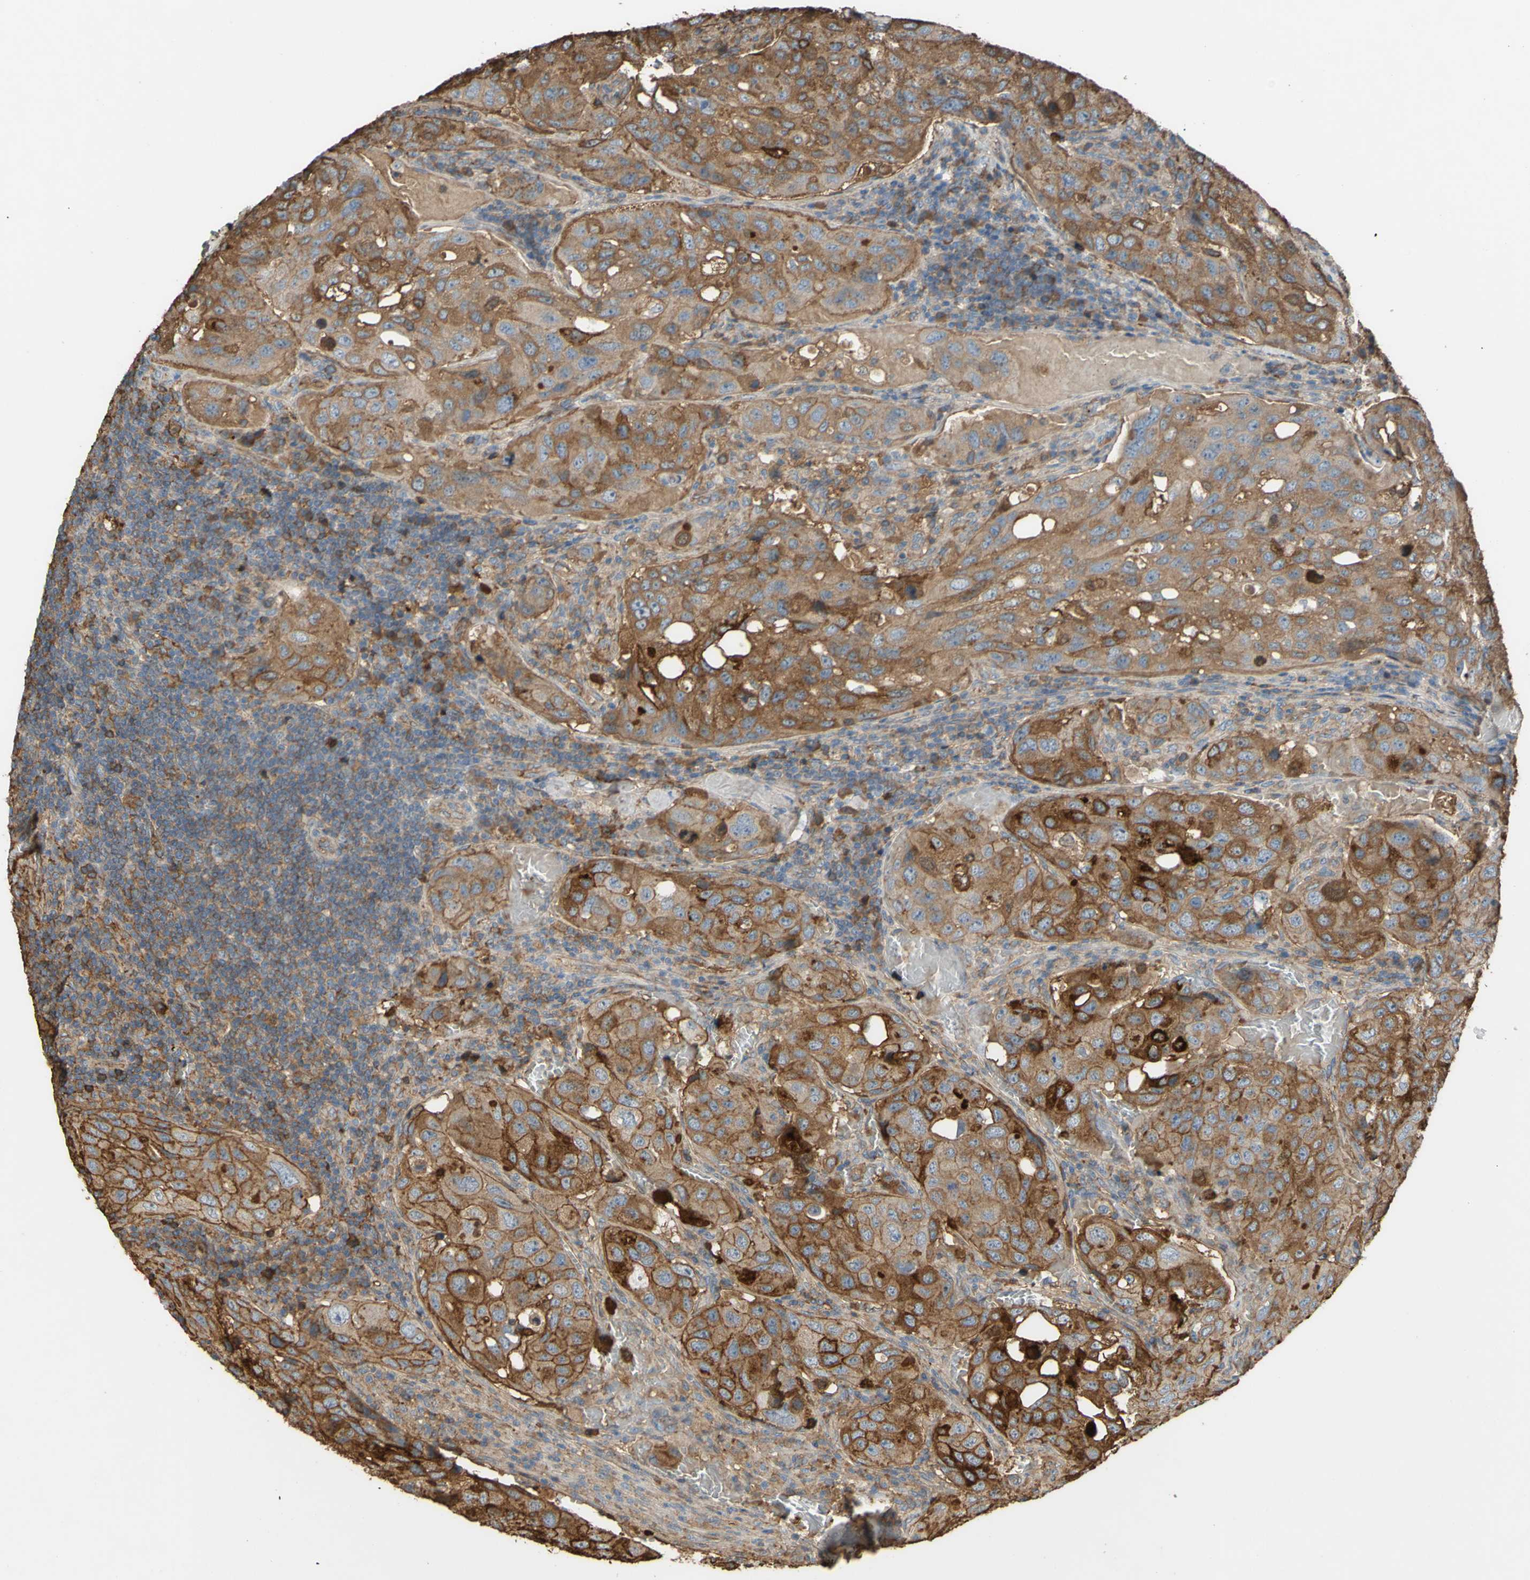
{"staining": {"intensity": "moderate", "quantity": "25%-75%", "location": "cytoplasmic/membranous"}, "tissue": "urothelial cancer", "cell_type": "Tumor cells", "image_type": "cancer", "snomed": [{"axis": "morphology", "description": "Urothelial carcinoma, High grade"}, {"axis": "topography", "description": "Lymph node"}, {"axis": "topography", "description": "Urinary bladder"}], "caption": "Immunohistochemical staining of urothelial cancer shows moderate cytoplasmic/membranous protein staining in approximately 25%-75% of tumor cells.", "gene": "PTGDS", "patient": {"sex": "male", "age": 51}}